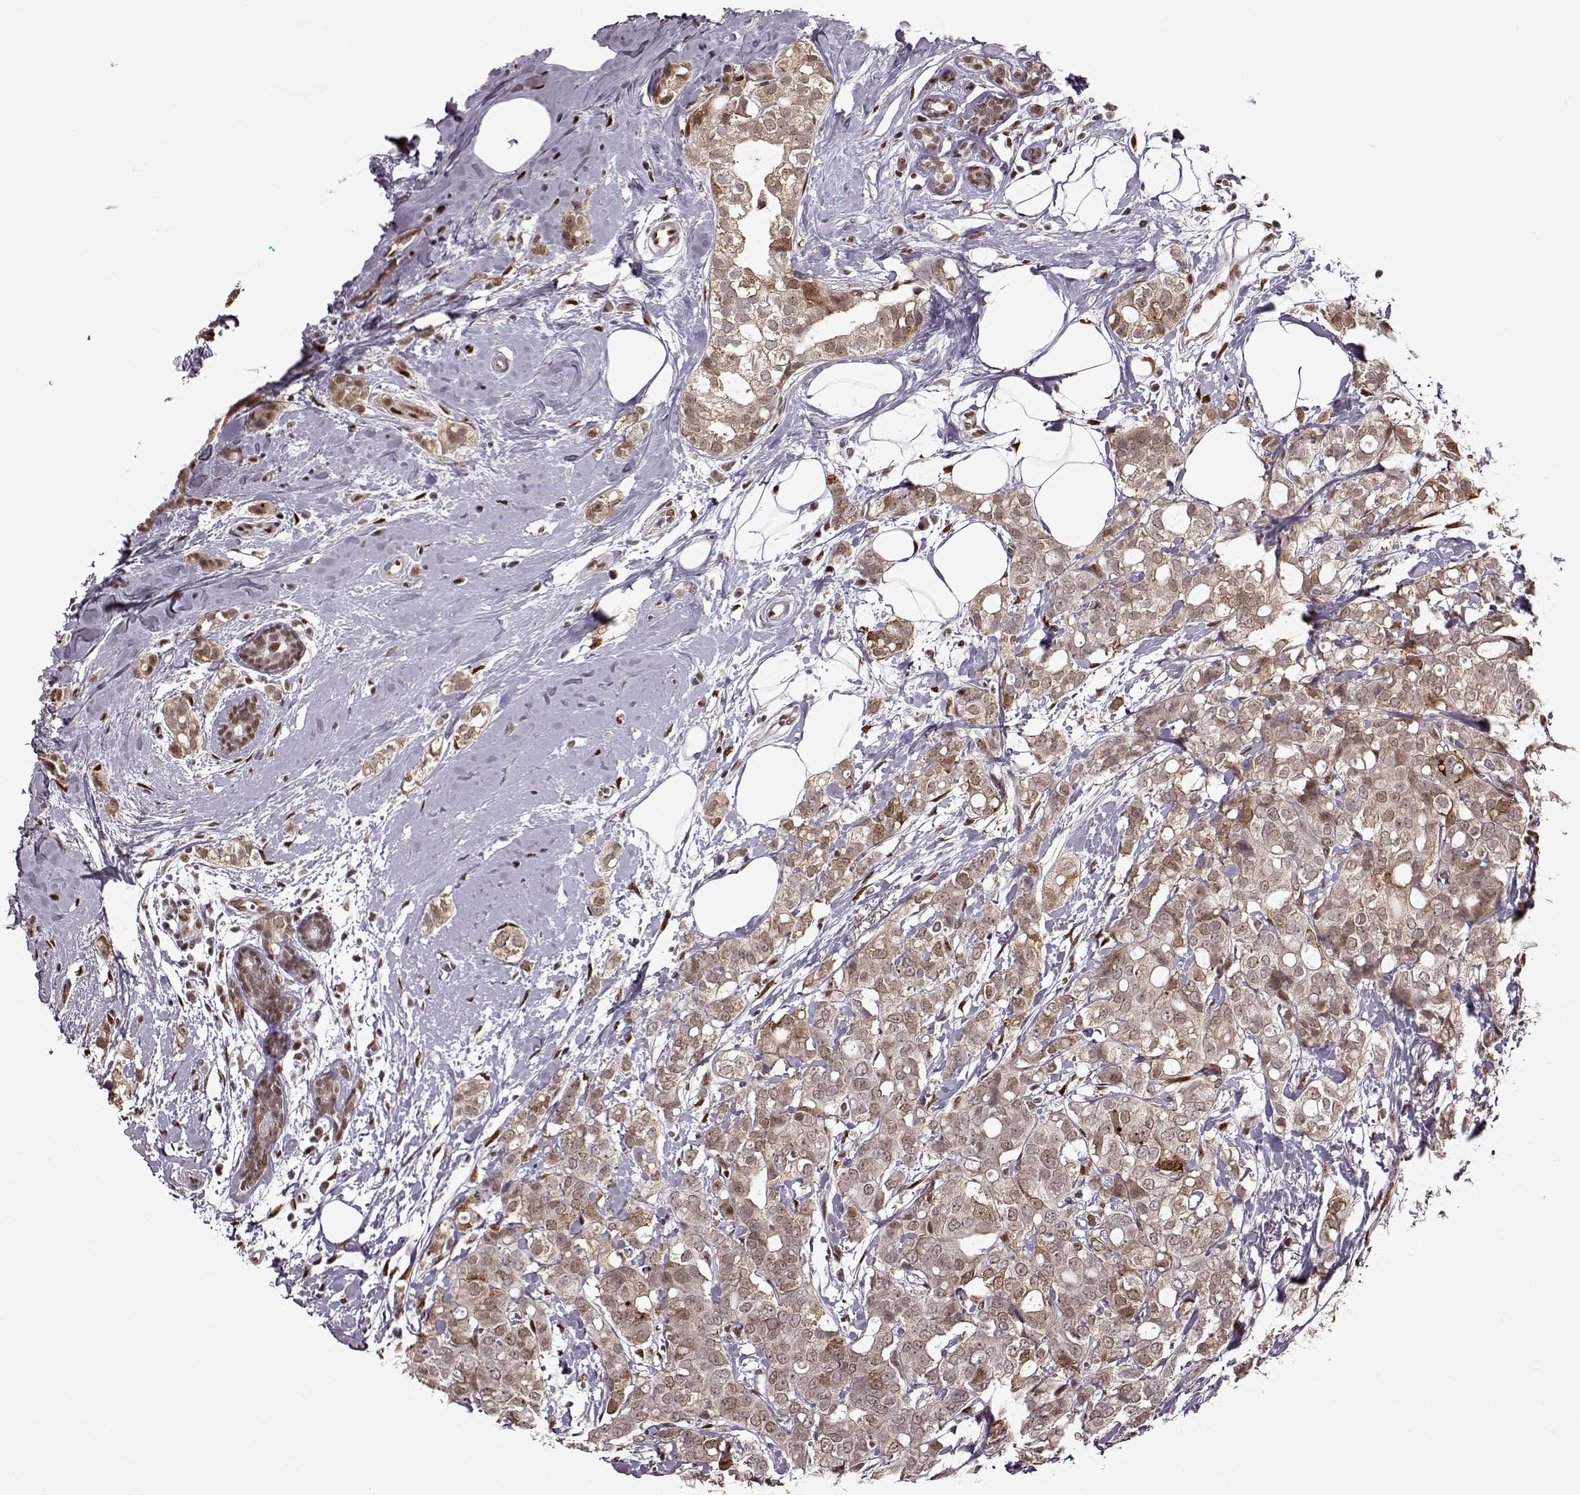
{"staining": {"intensity": "weak", "quantity": ">75%", "location": "cytoplasmic/membranous,nuclear"}, "tissue": "breast cancer", "cell_type": "Tumor cells", "image_type": "cancer", "snomed": [{"axis": "morphology", "description": "Duct carcinoma"}, {"axis": "topography", "description": "Breast"}], "caption": "The immunohistochemical stain highlights weak cytoplasmic/membranous and nuclear expression in tumor cells of breast intraductal carcinoma tissue.", "gene": "FTO", "patient": {"sex": "female", "age": 40}}